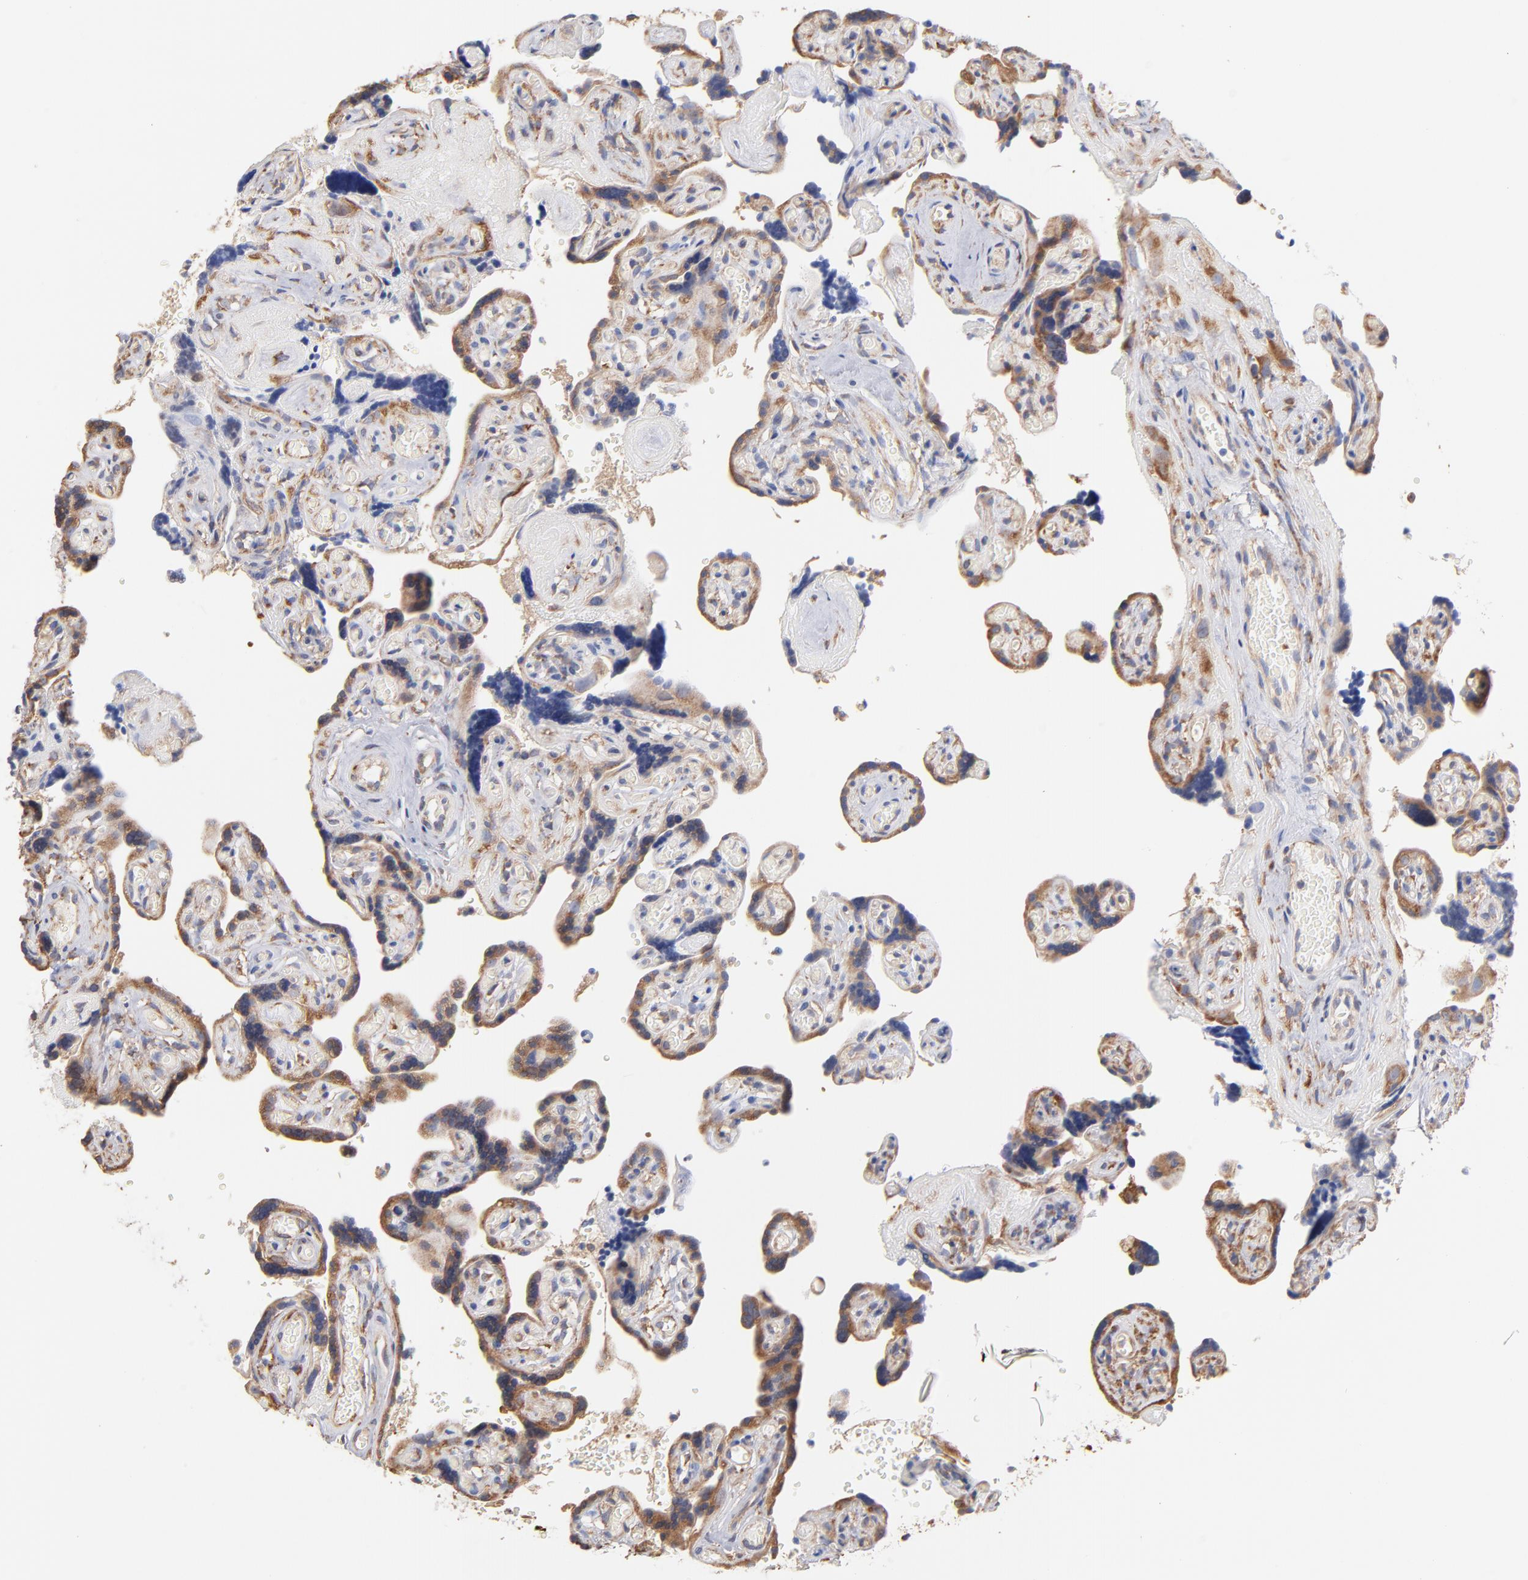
{"staining": {"intensity": "moderate", "quantity": ">75%", "location": "cytoplasmic/membranous"}, "tissue": "placenta", "cell_type": "Decidual cells", "image_type": "normal", "snomed": [{"axis": "morphology", "description": "Normal tissue, NOS"}, {"axis": "topography", "description": "Placenta"}], "caption": "Immunohistochemical staining of benign placenta reveals >75% levels of moderate cytoplasmic/membranous protein staining in approximately >75% of decidual cells. Immunohistochemistry stains the protein of interest in brown and the nuclei are stained blue.", "gene": "RPL9", "patient": {"sex": "female", "age": 30}}